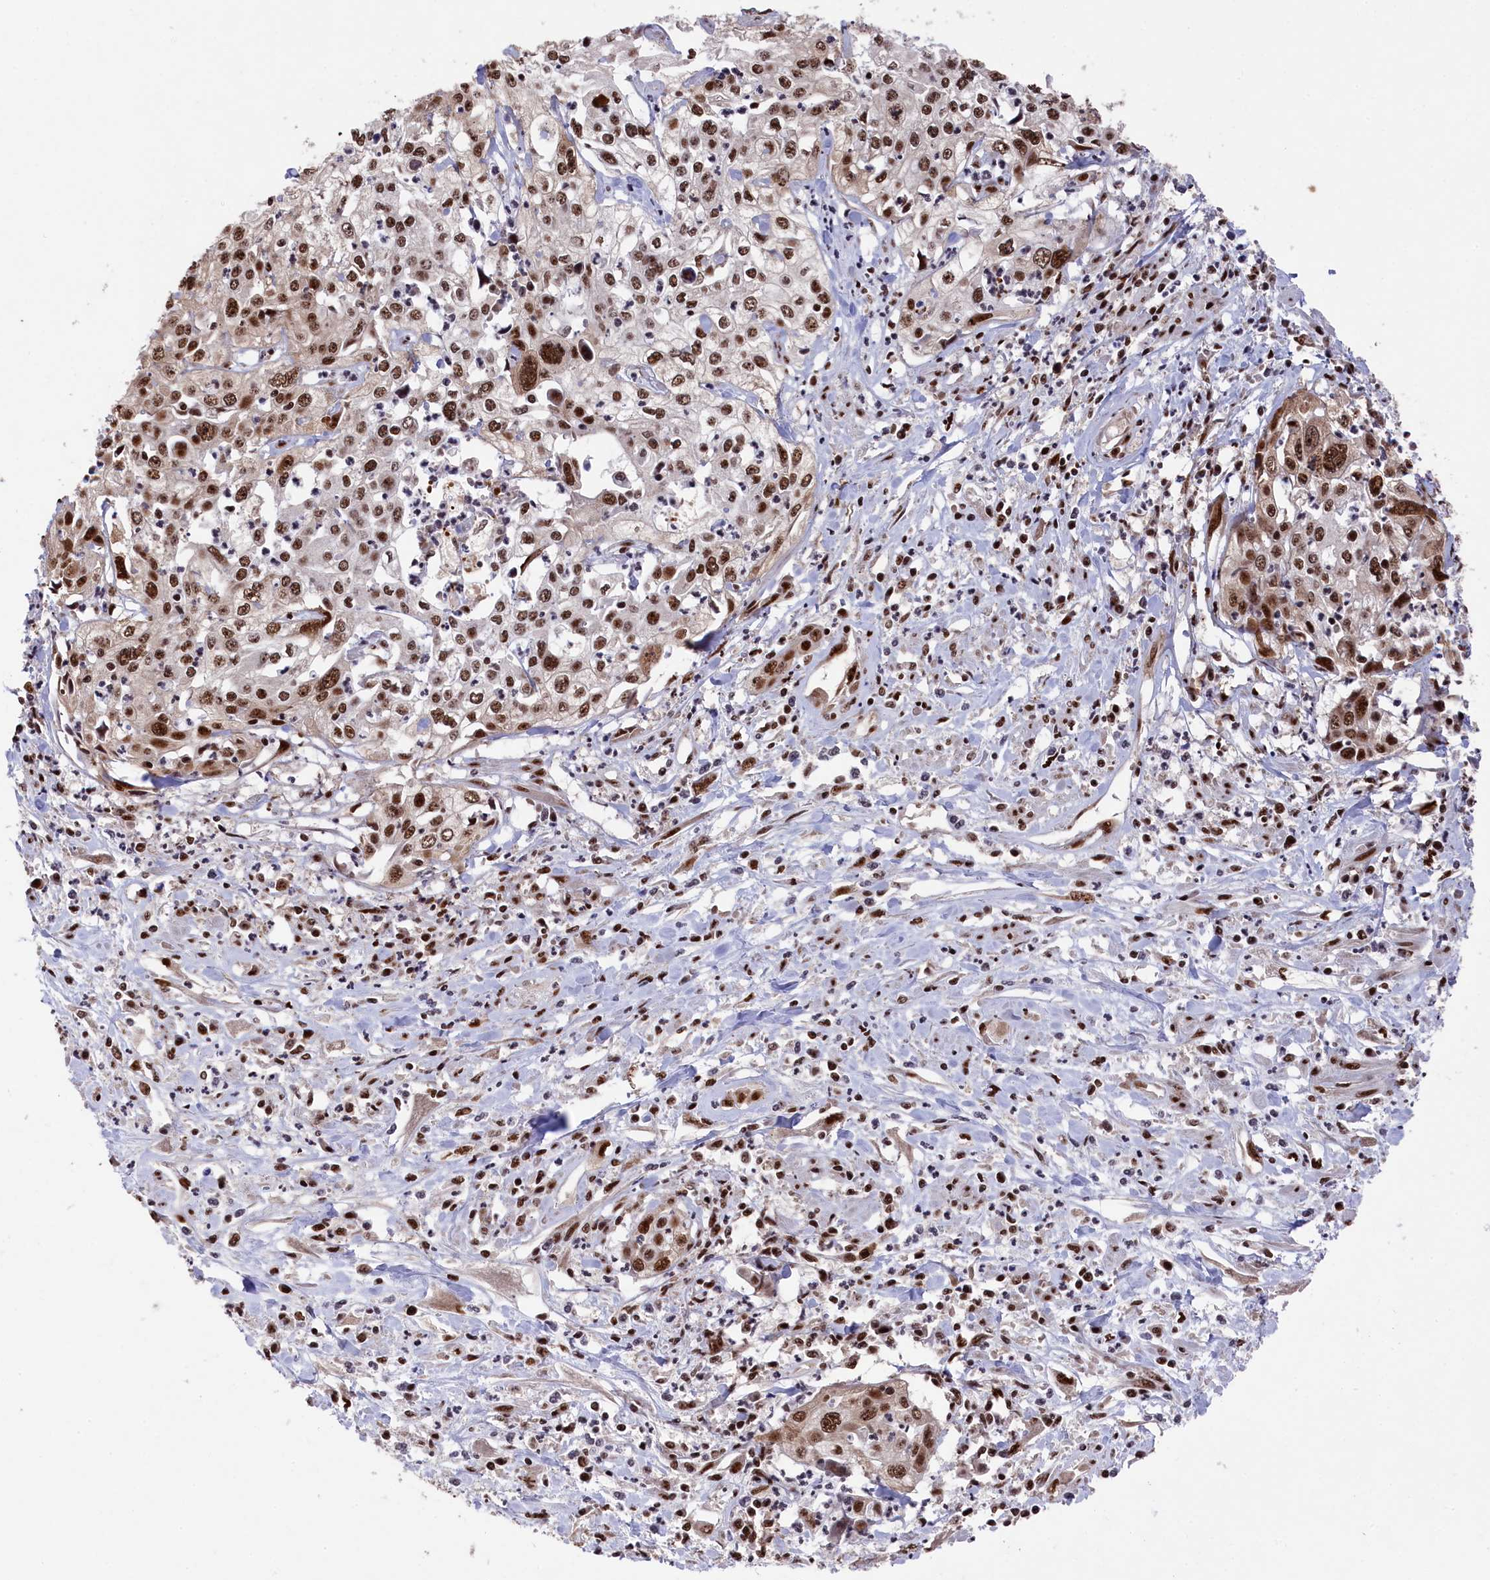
{"staining": {"intensity": "strong", "quantity": ">75%", "location": "nuclear"}, "tissue": "cervical cancer", "cell_type": "Tumor cells", "image_type": "cancer", "snomed": [{"axis": "morphology", "description": "Squamous cell carcinoma, NOS"}, {"axis": "topography", "description": "Cervix"}], "caption": "Strong nuclear protein staining is identified in approximately >75% of tumor cells in cervical squamous cell carcinoma.", "gene": "PRPF31", "patient": {"sex": "female", "age": 31}}